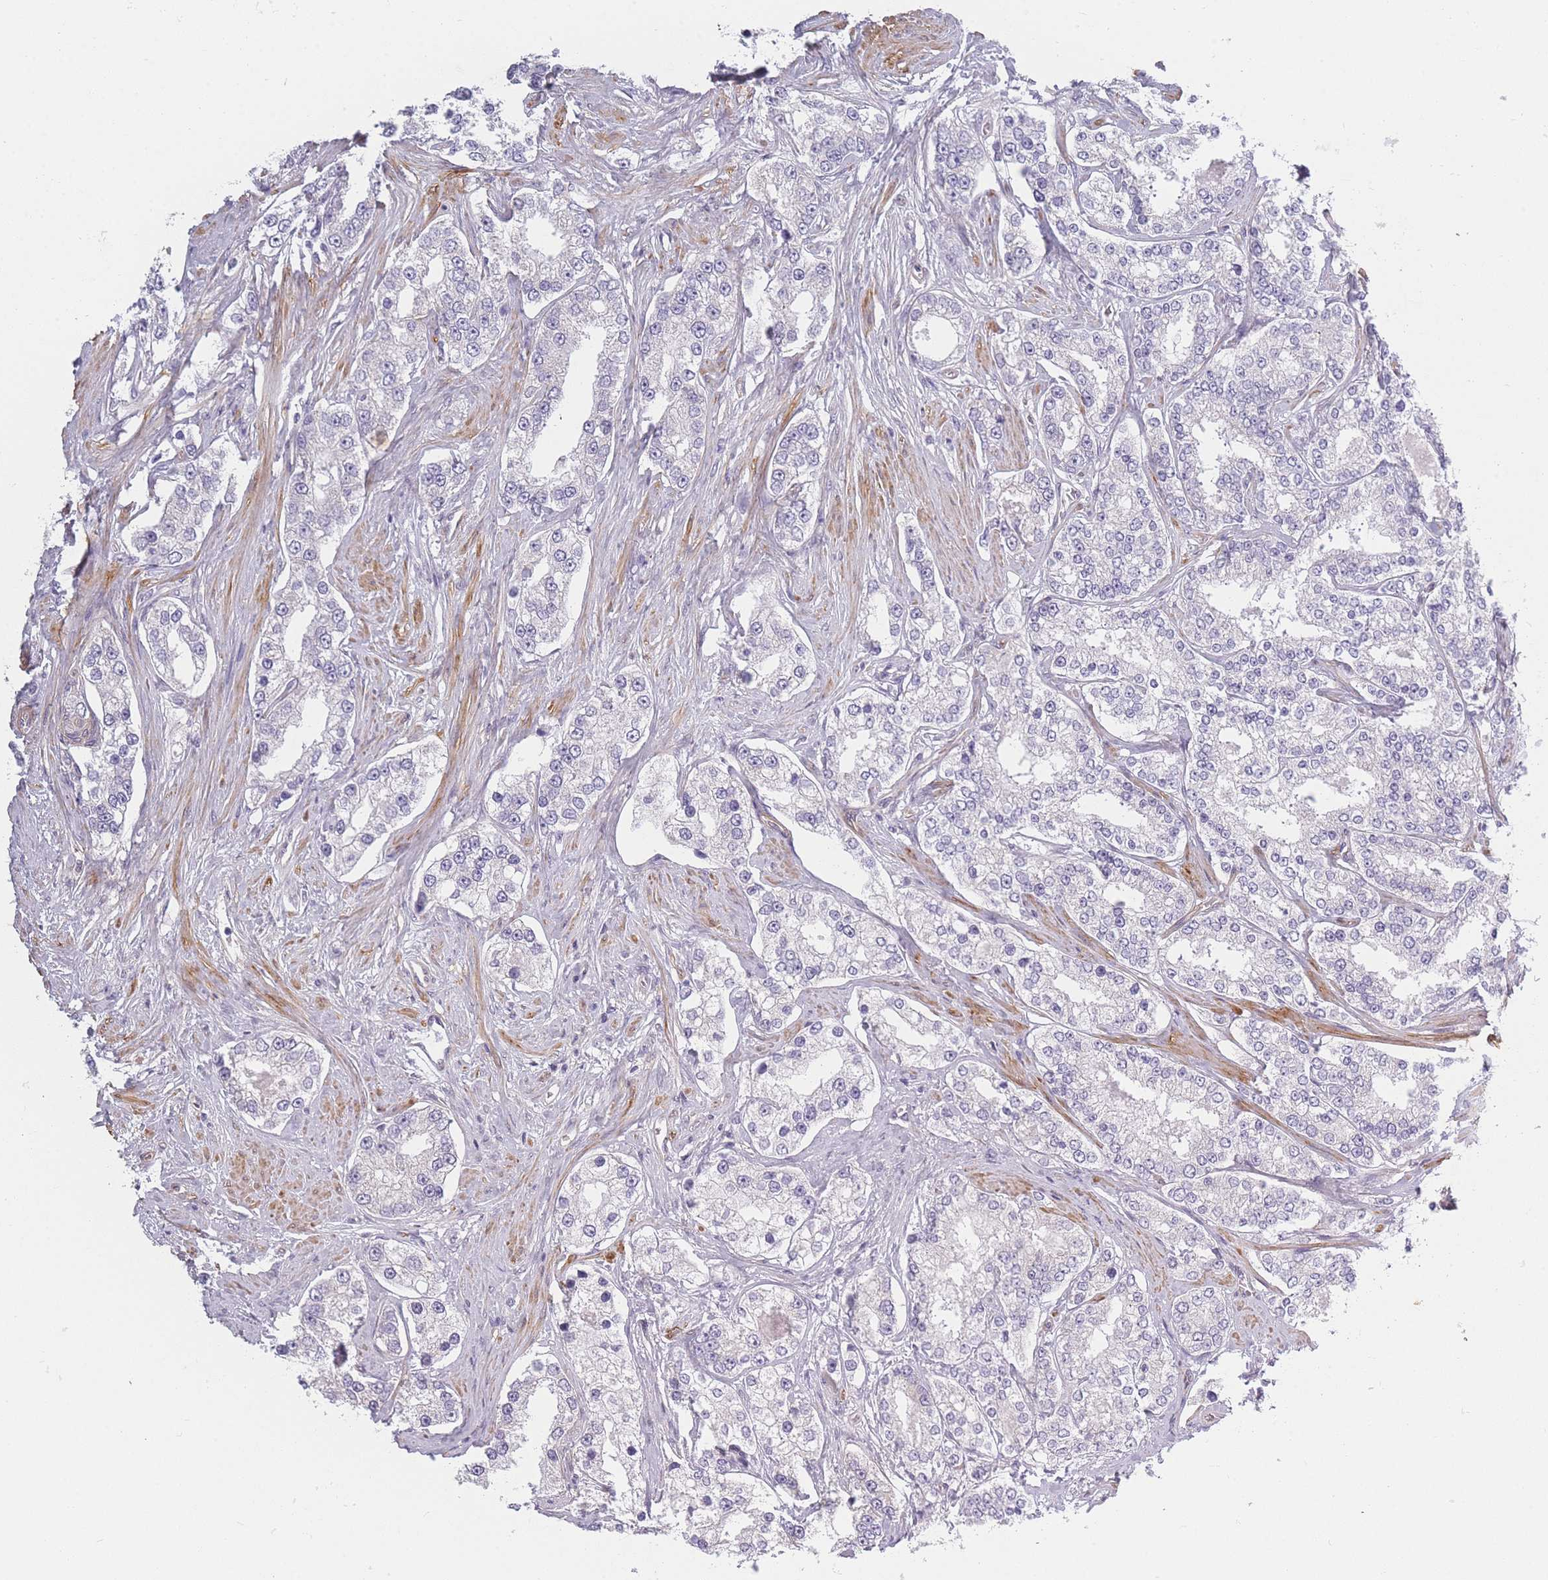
{"staining": {"intensity": "negative", "quantity": "none", "location": "none"}, "tissue": "prostate cancer", "cell_type": "Tumor cells", "image_type": "cancer", "snomed": [{"axis": "morphology", "description": "Normal tissue, NOS"}, {"axis": "morphology", "description": "Adenocarcinoma, High grade"}, {"axis": "topography", "description": "Prostate"}], "caption": "A micrograph of human prostate cancer (high-grade adenocarcinoma) is negative for staining in tumor cells.", "gene": "SLC7A6", "patient": {"sex": "male", "age": 83}}